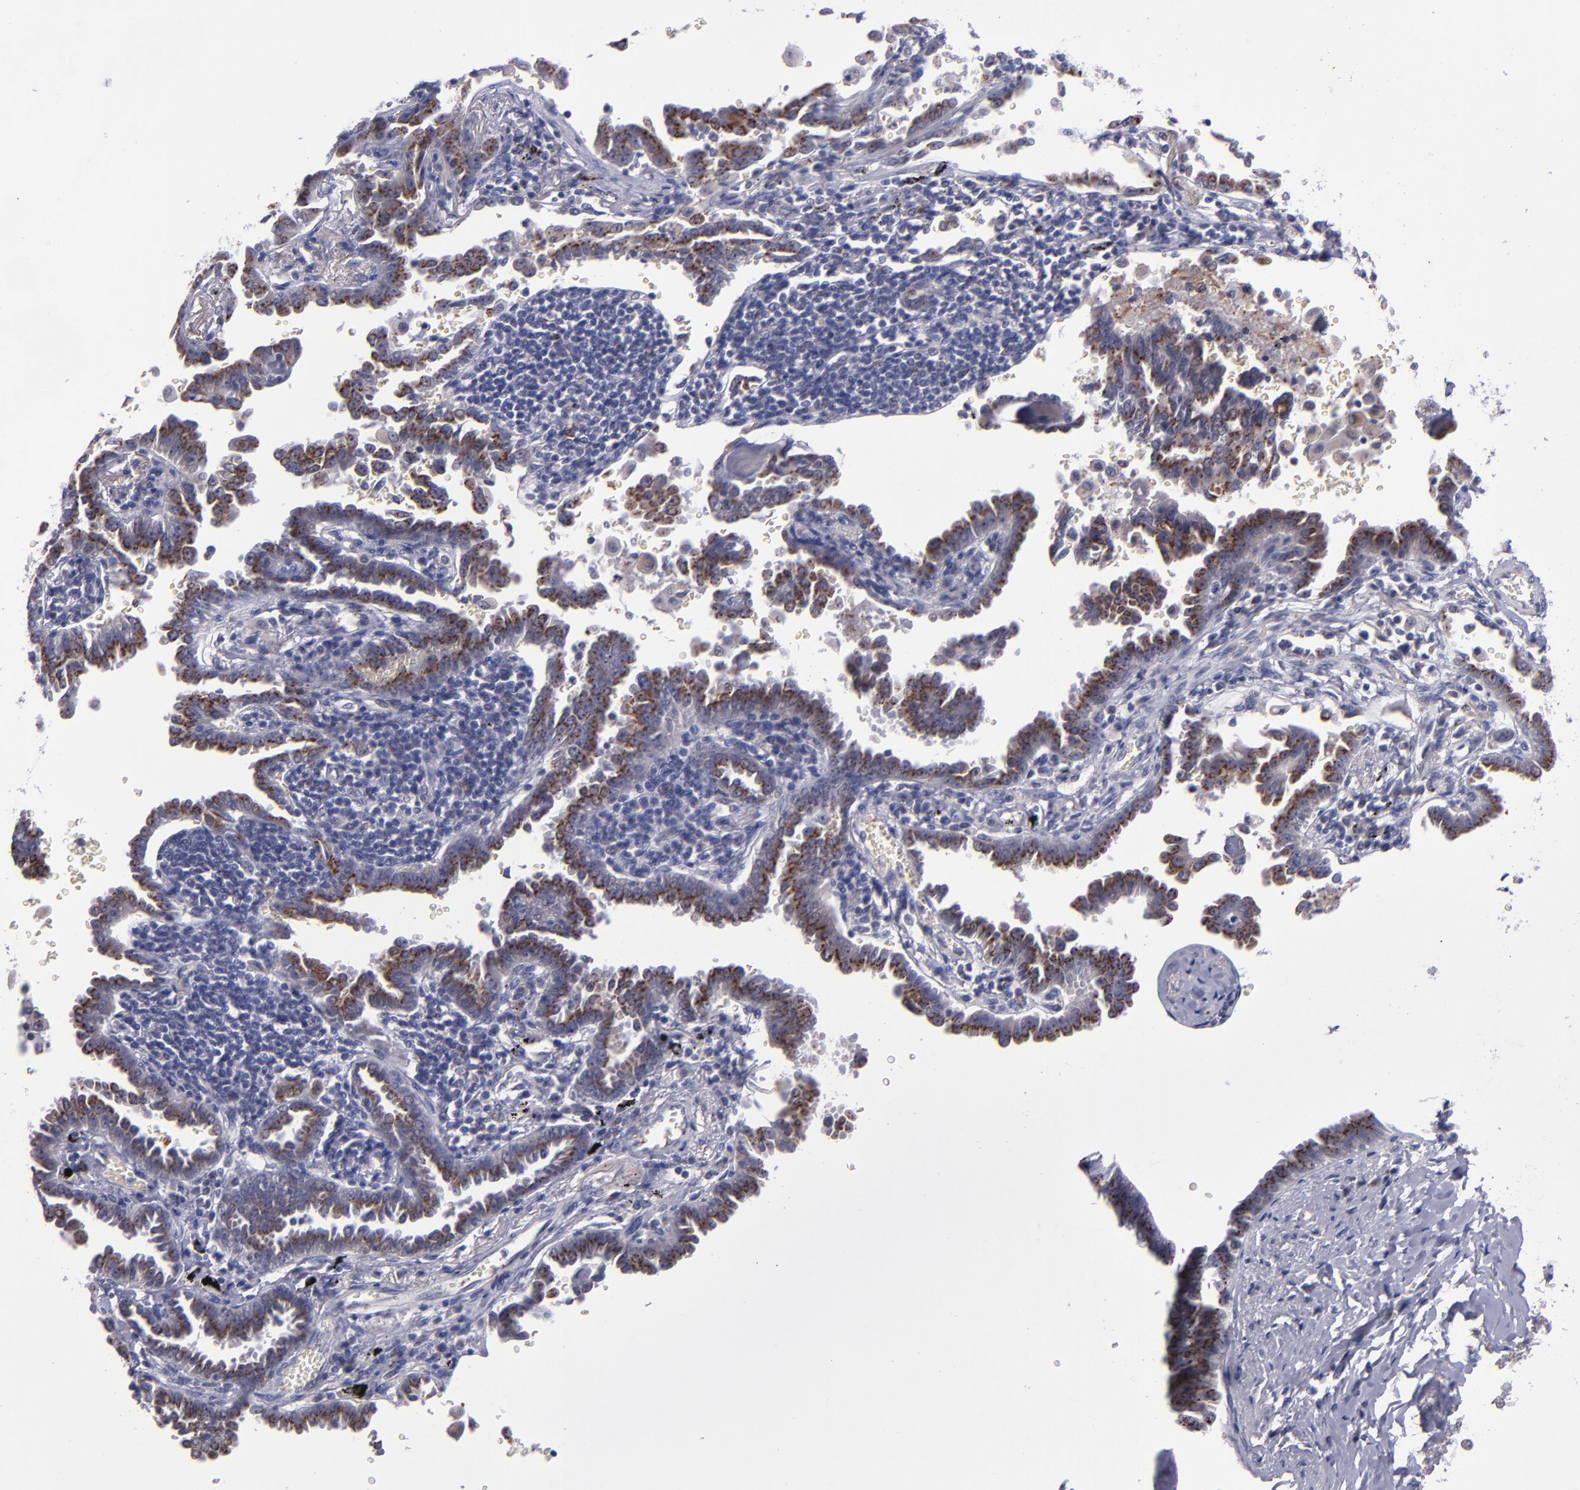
{"staining": {"intensity": "strong", "quantity": ">75%", "location": "cytoplasmic/membranous"}, "tissue": "lung cancer", "cell_type": "Tumor cells", "image_type": "cancer", "snomed": [{"axis": "morphology", "description": "Adenocarcinoma, NOS"}, {"axis": "topography", "description": "Lung"}], "caption": "Protein positivity by IHC exhibits strong cytoplasmic/membranous expression in about >75% of tumor cells in lung cancer.", "gene": "RAB41", "patient": {"sex": "female", "age": 64}}